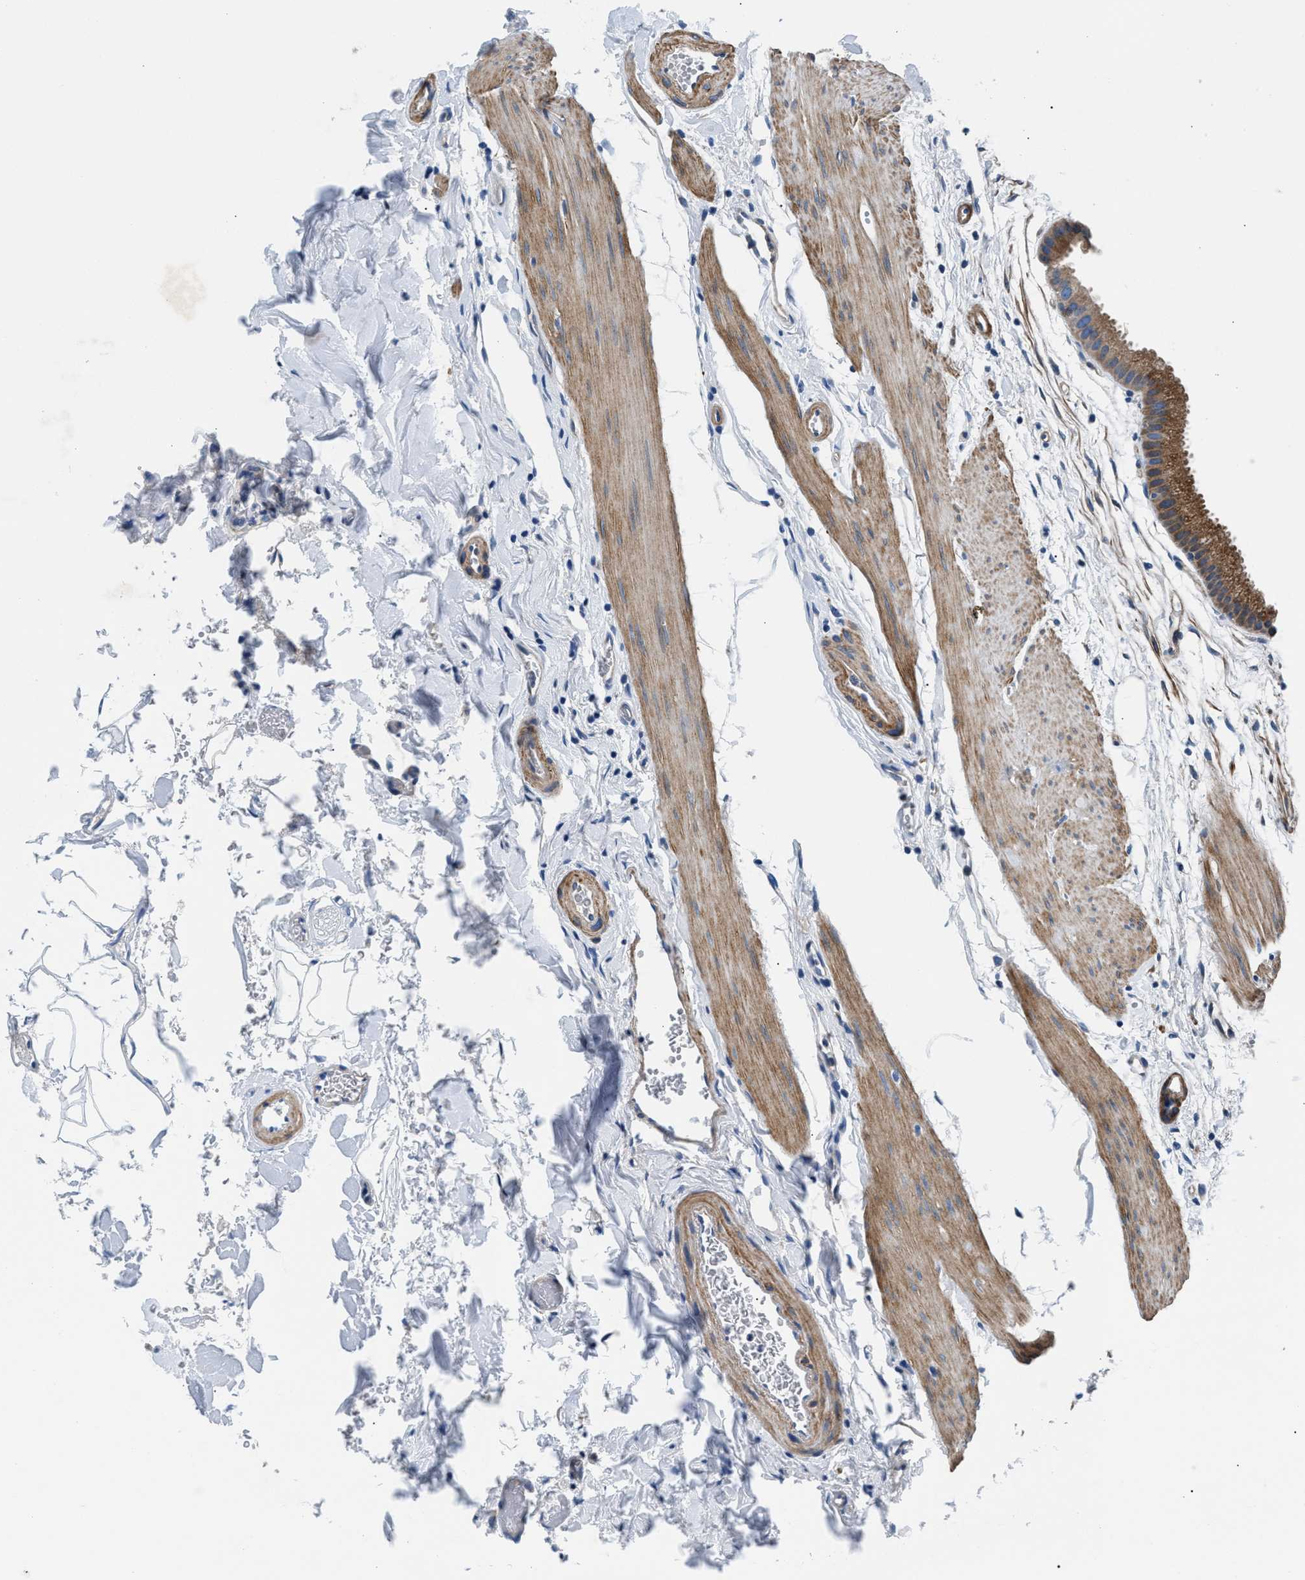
{"staining": {"intensity": "moderate", "quantity": ">75%", "location": "cytoplasmic/membranous"}, "tissue": "gallbladder", "cell_type": "Glandular cells", "image_type": "normal", "snomed": [{"axis": "morphology", "description": "Normal tissue, NOS"}, {"axis": "topography", "description": "Gallbladder"}], "caption": "Protein expression analysis of normal human gallbladder reveals moderate cytoplasmic/membranous positivity in approximately >75% of glandular cells. (DAB (3,3'-diaminobenzidine) IHC with brightfield microscopy, high magnification).", "gene": "CDRT4", "patient": {"sex": "female", "age": 64}}